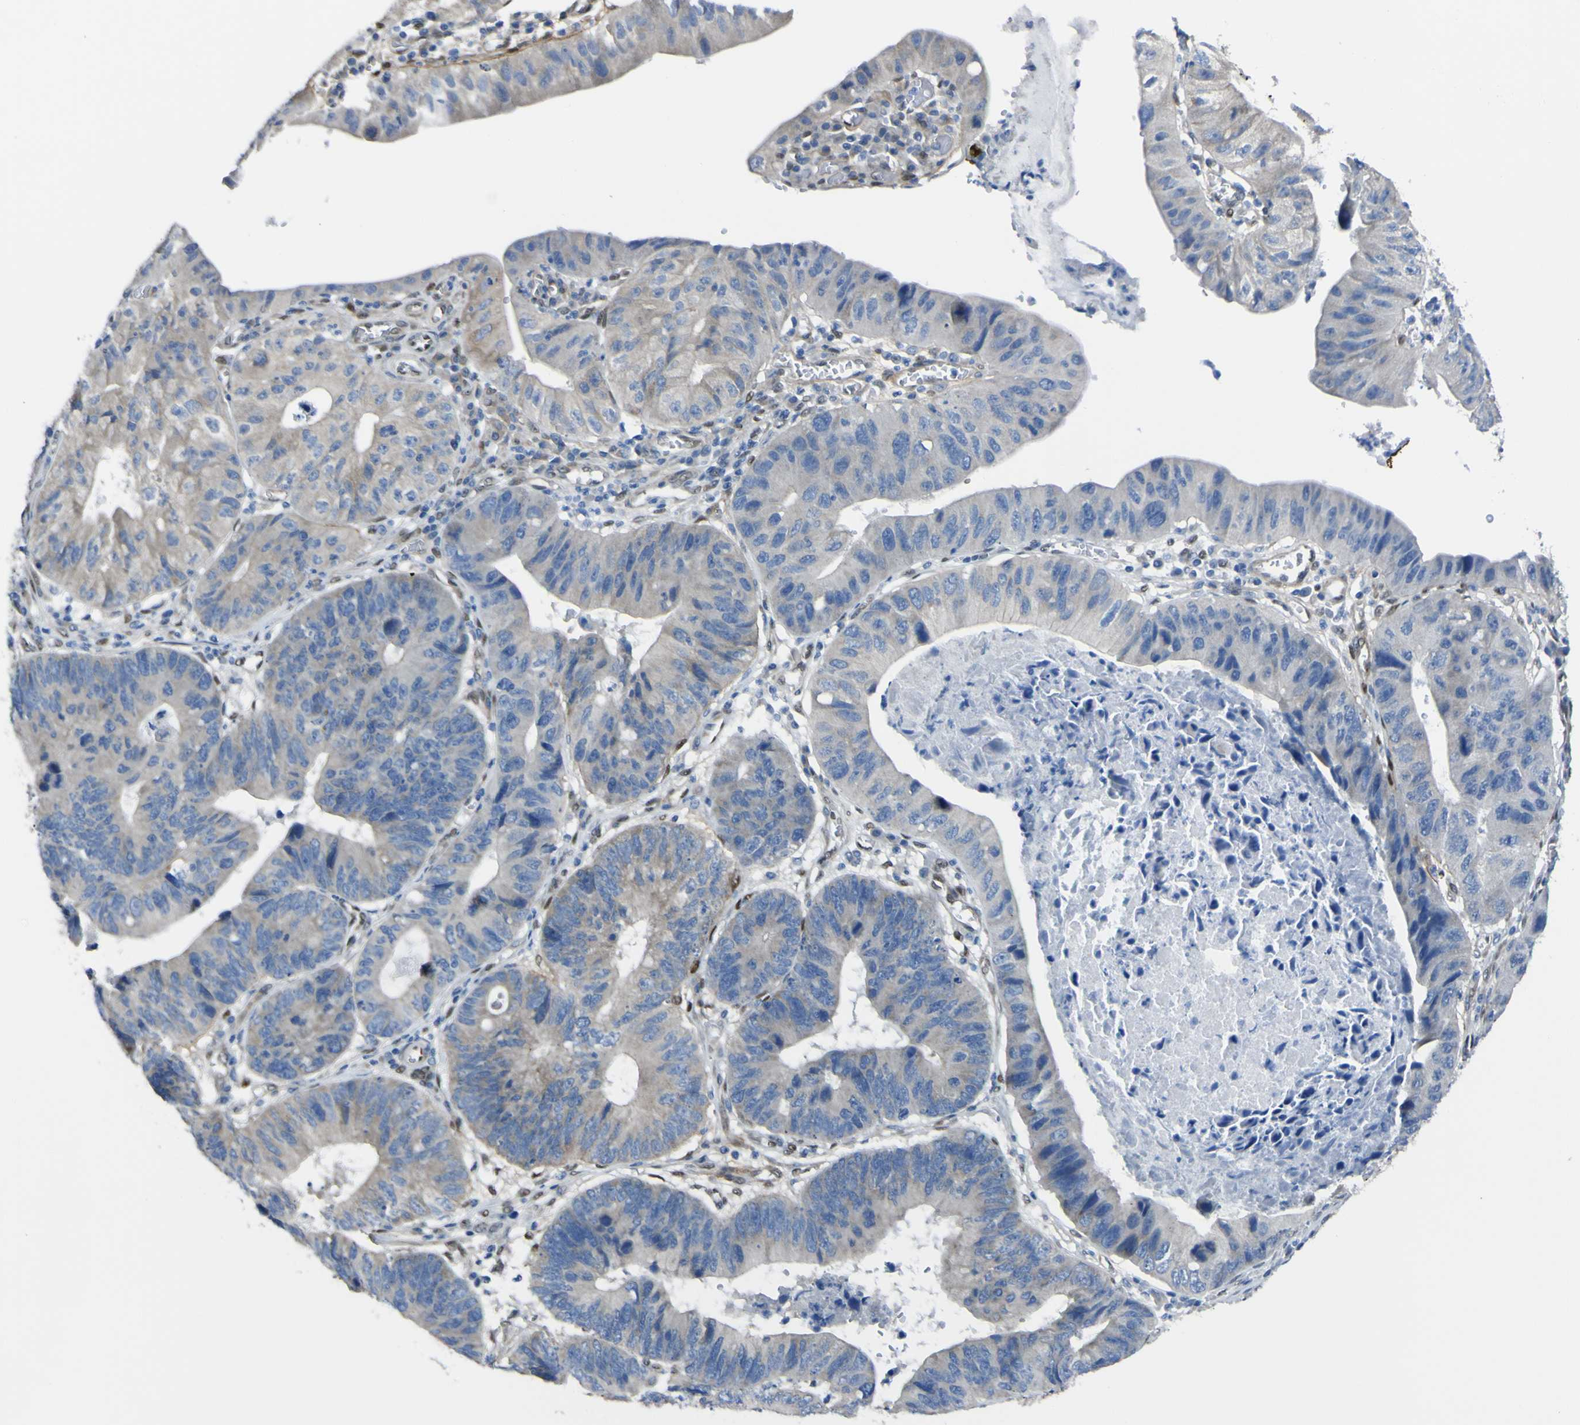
{"staining": {"intensity": "moderate", "quantity": ">75%", "location": "cytoplasmic/membranous"}, "tissue": "stomach cancer", "cell_type": "Tumor cells", "image_type": "cancer", "snomed": [{"axis": "morphology", "description": "Adenocarcinoma, NOS"}, {"axis": "topography", "description": "Stomach"}], "caption": "Stomach cancer stained for a protein (brown) displays moderate cytoplasmic/membranous positive staining in approximately >75% of tumor cells.", "gene": "LRRN1", "patient": {"sex": "male", "age": 59}}